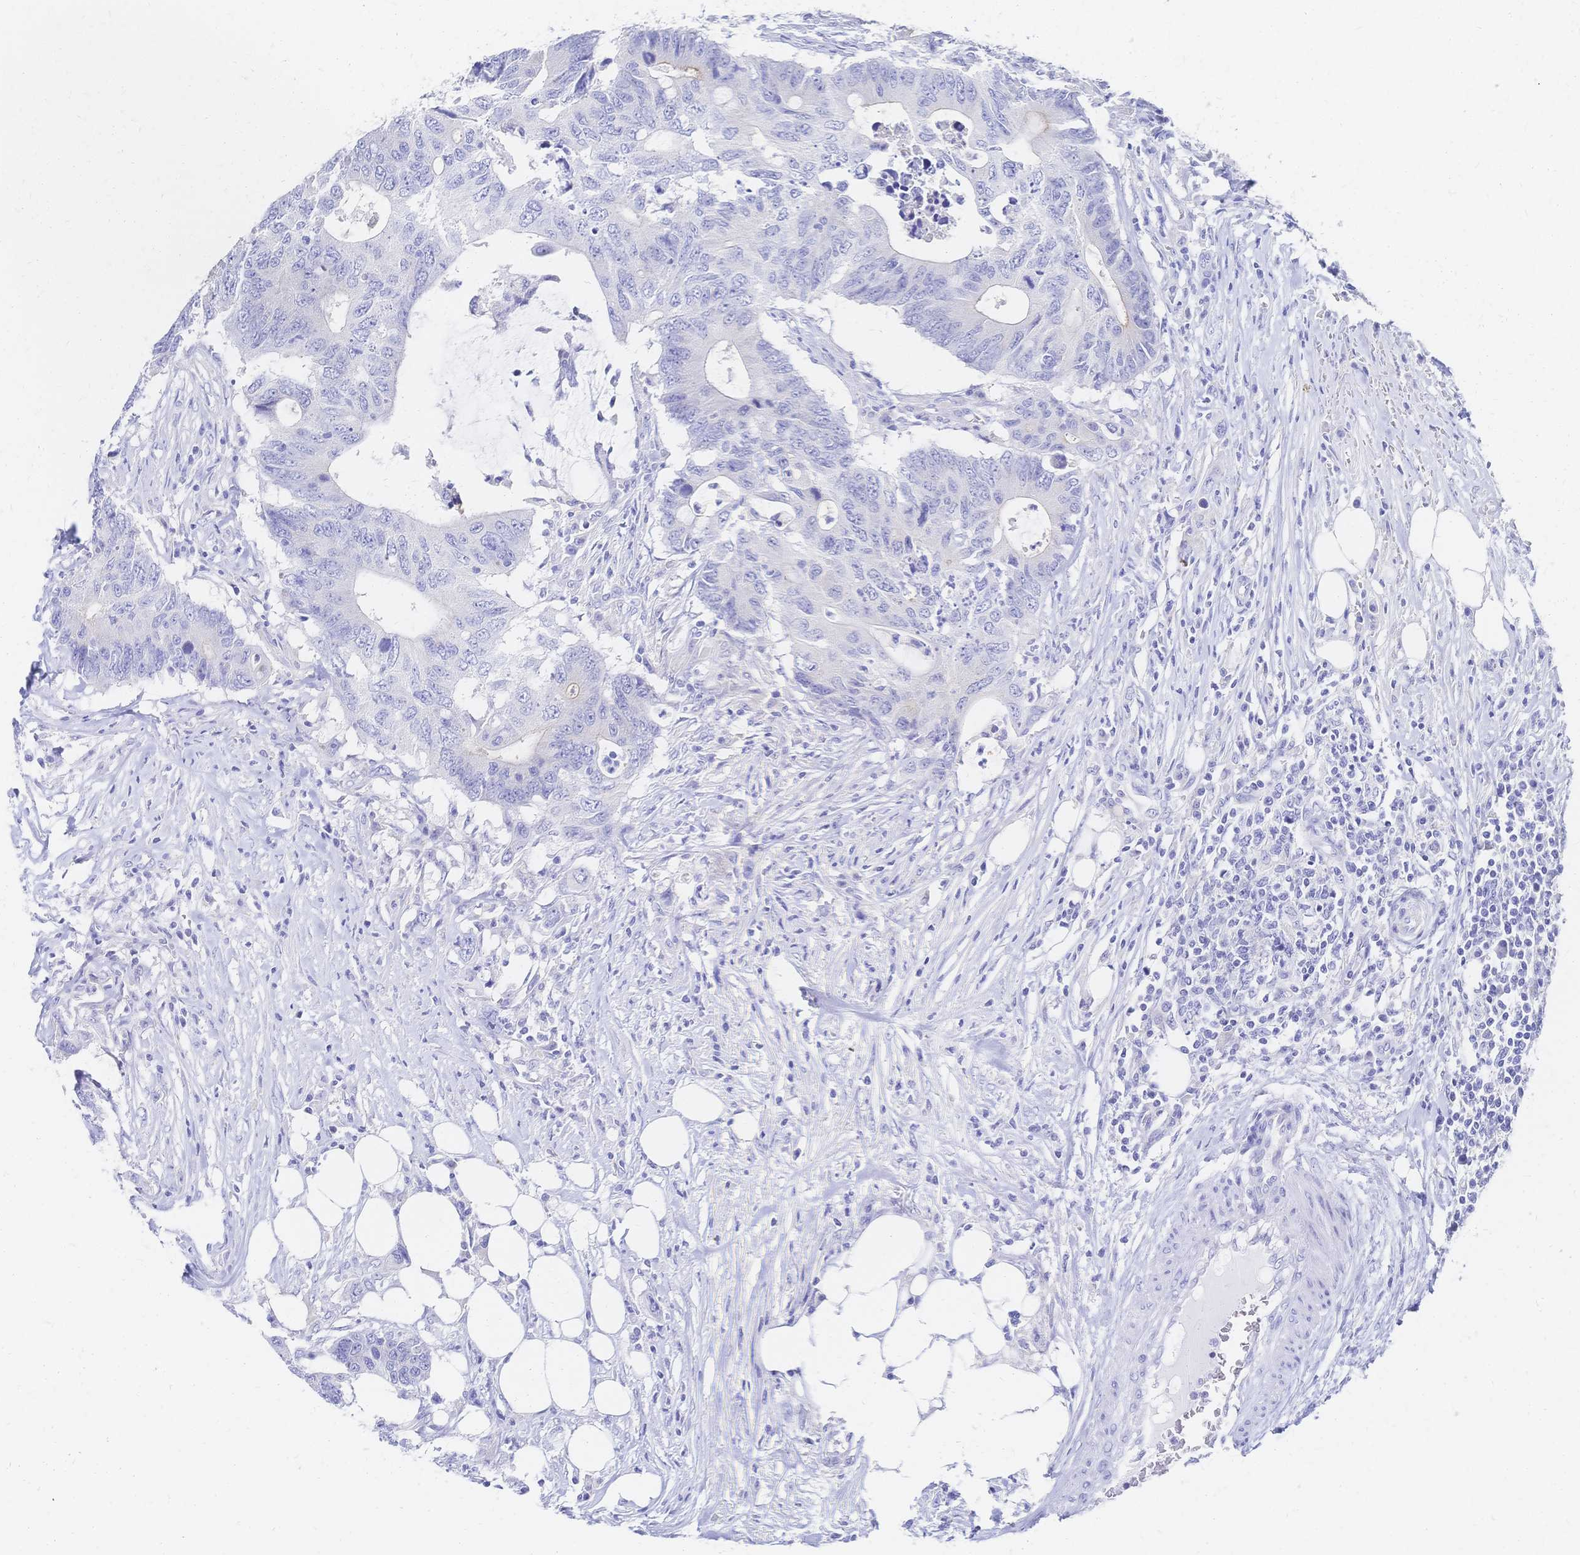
{"staining": {"intensity": "negative", "quantity": "none", "location": "none"}, "tissue": "colorectal cancer", "cell_type": "Tumor cells", "image_type": "cancer", "snomed": [{"axis": "morphology", "description": "Adenocarcinoma, NOS"}, {"axis": "topography", "description": "Colon"}], "caption": "IHC of colorectal adenocarcinoma exhibits no positivity in tumor cells.", "gene": "SLC5A1", "patient": {"sex": "male", "age": 71}}